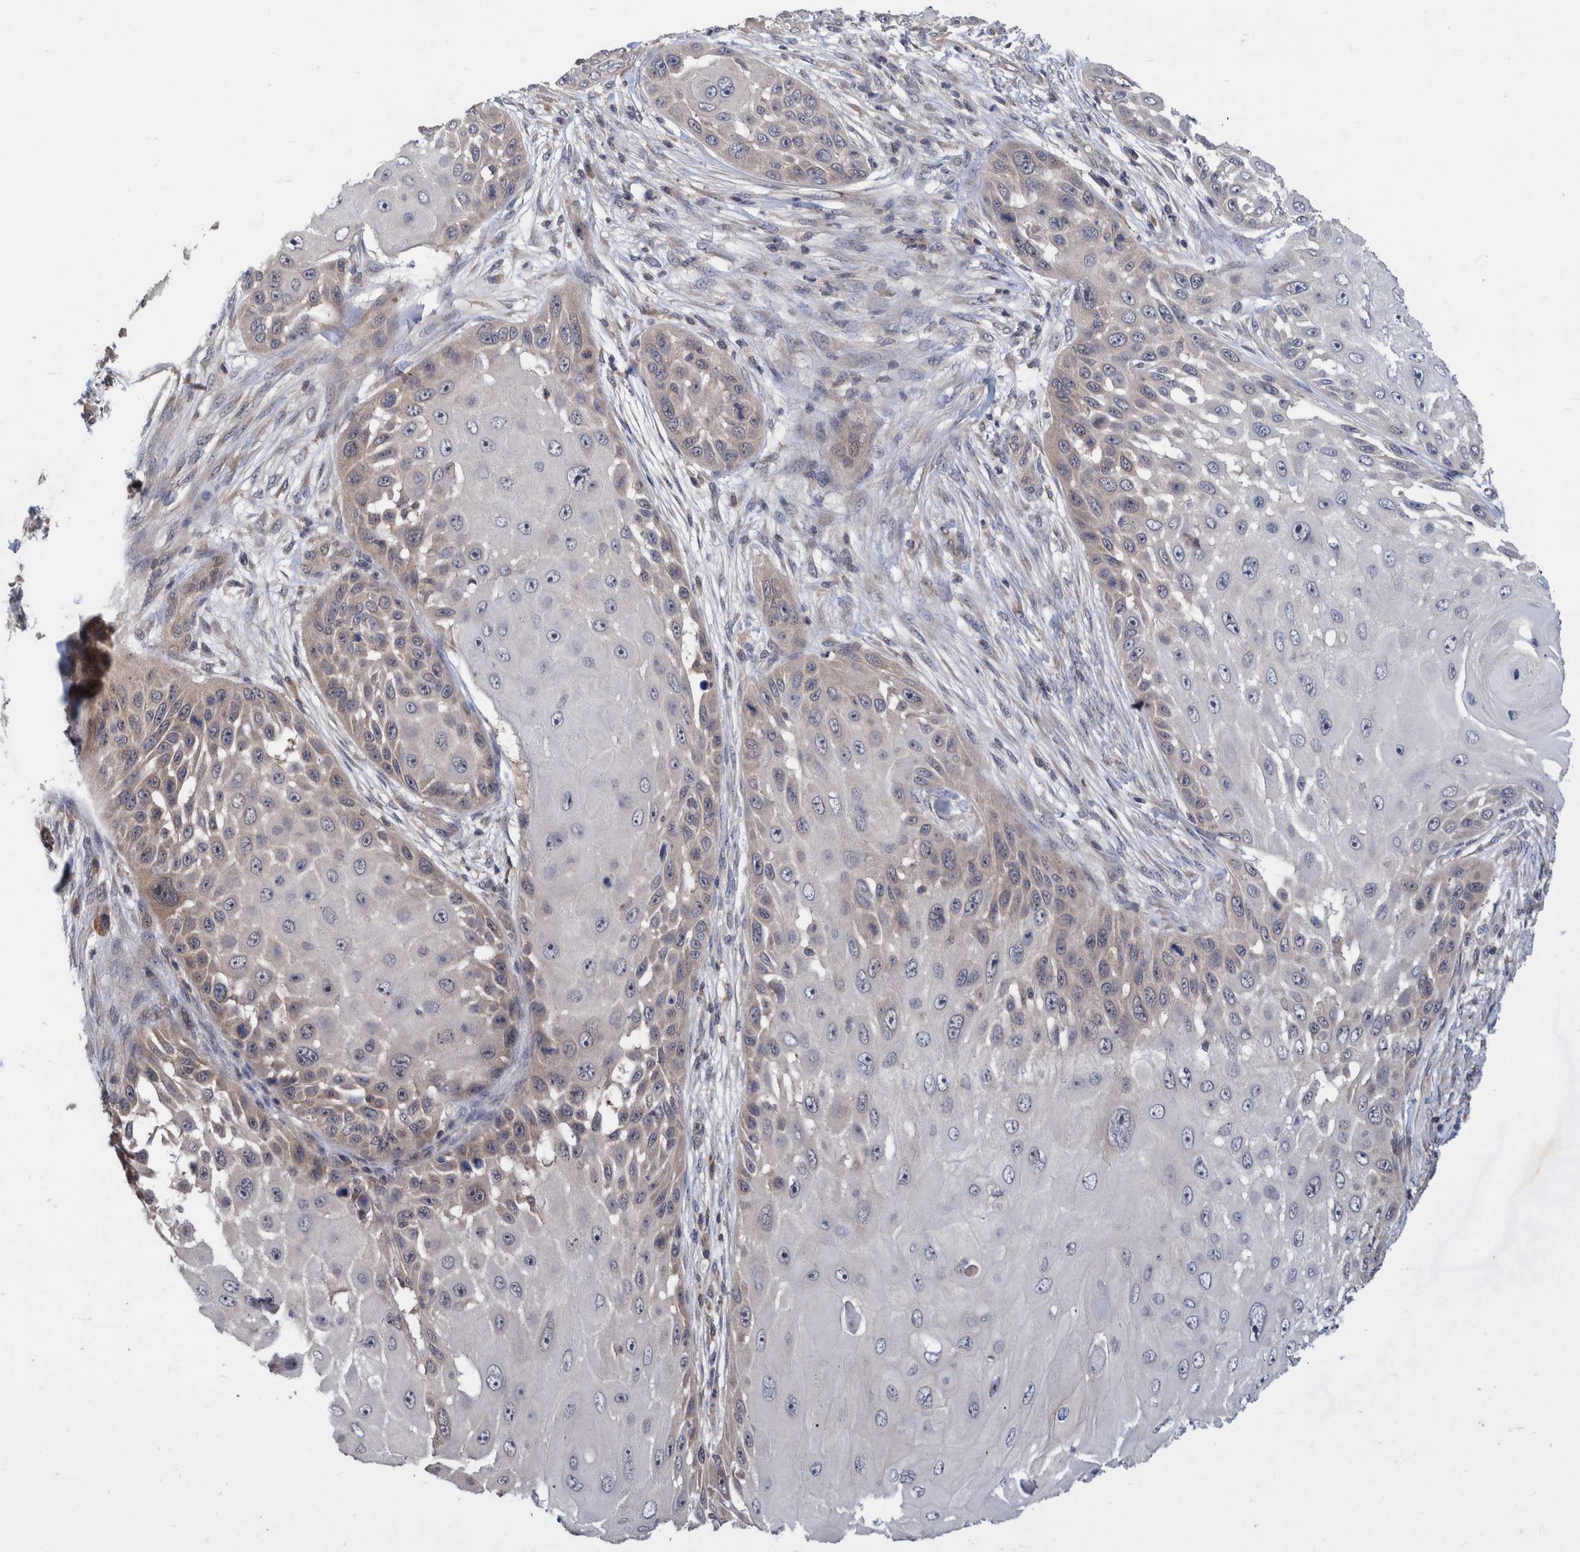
{"staining": {"intensity": "weak", "quantity": "<25%", "location": "nuclear"}, "tissue": "skin cancer", "cell_type": "Tumor cells", "image_type": "cancer", "snomed": [{"axis": "morphology", "description": "Squamous cell carcinoma, NOS"}, {"axis": "topography", "description": "Skin"}], "caption": "An immunohistochemistry image of skin cancer is shown. There is no staining in tumor cells of skin cancer. (Stains: DAB (3,3'-diaminobenzidine) IHC with hematoxylin counter stain, Microscopy: brightfield microscopy at high magnification).", "gene": "PLPBP", "patient": {"sex": "female", "age": 44}}